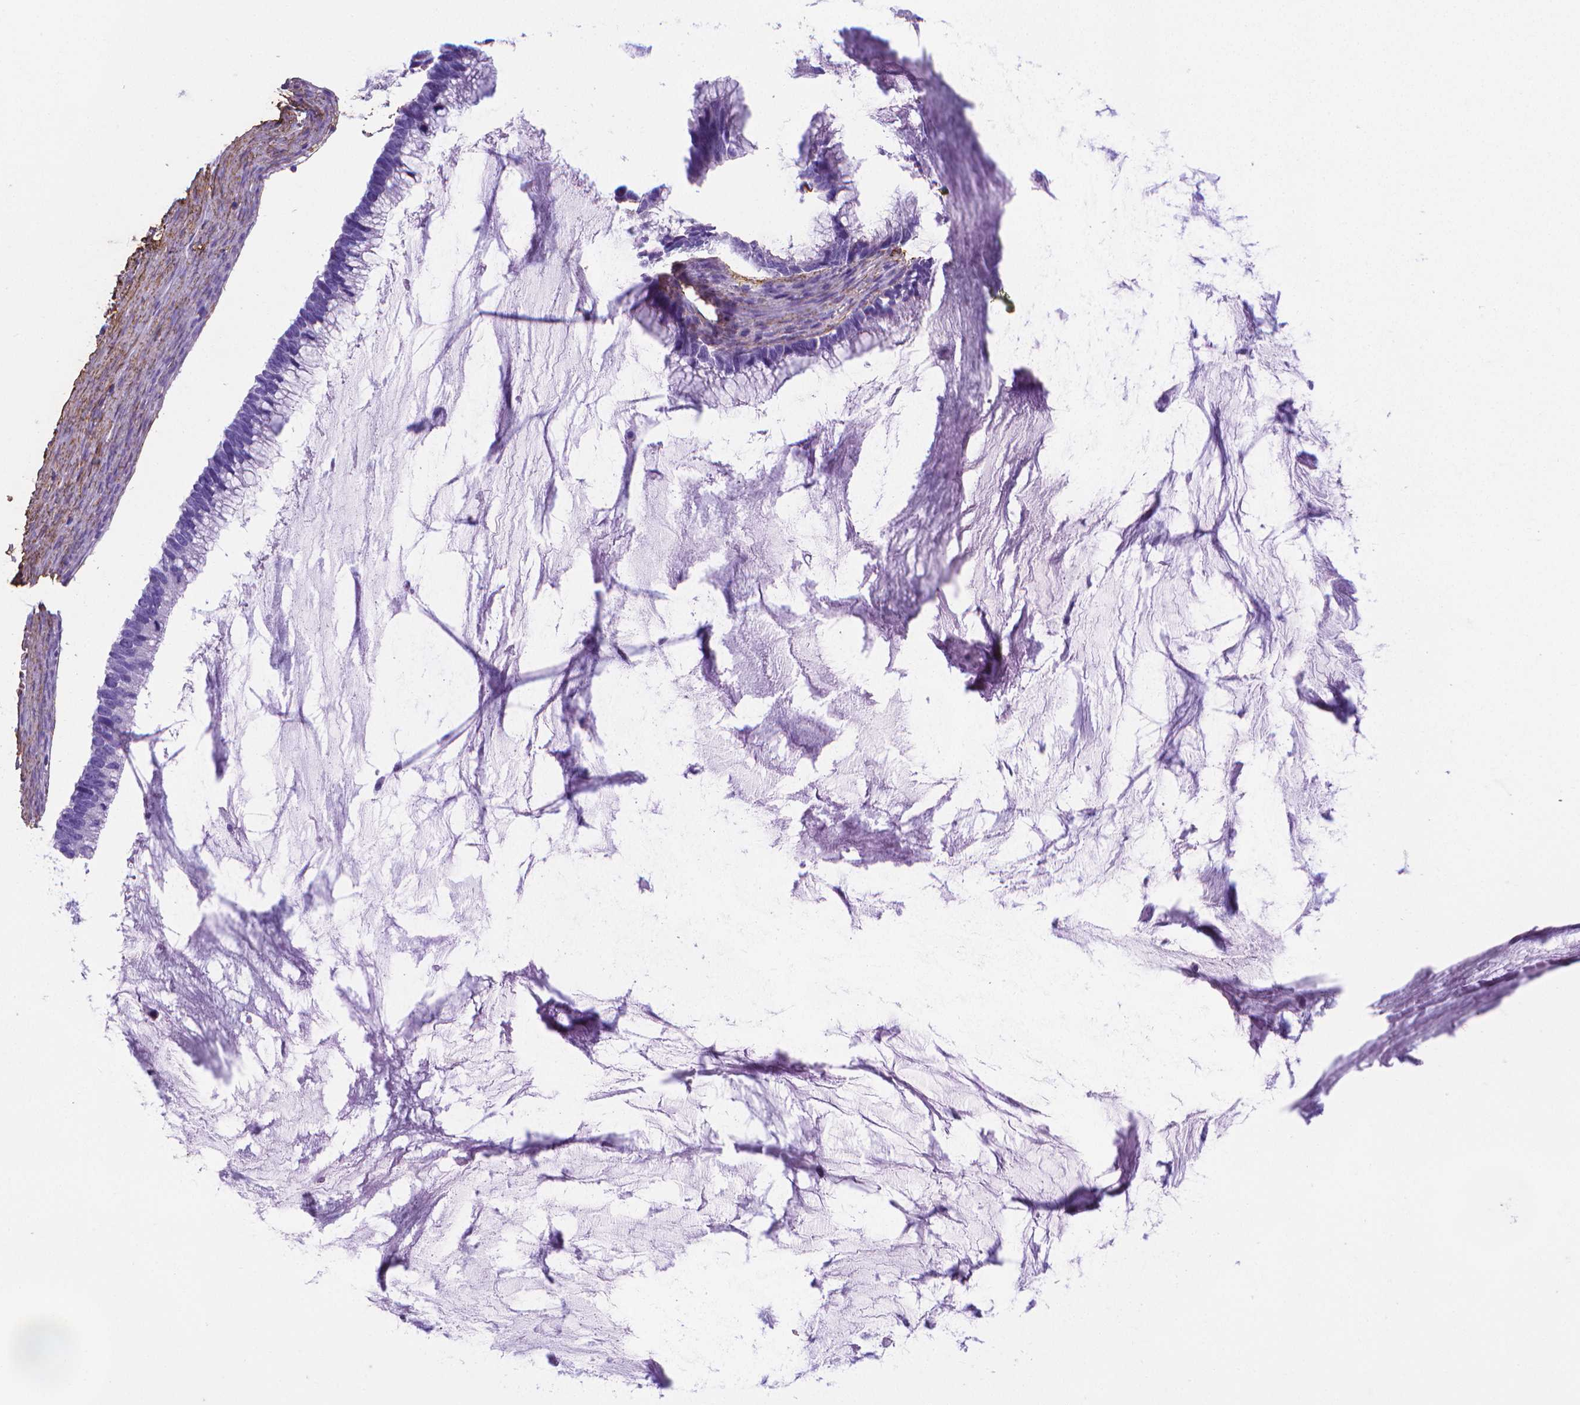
{"staining": {"intensity": "negative", "quantity": "none", "location": "none"}, "tissue": "ovarian cancer", "cell_type": "Tumor cells", "image_type": "cancer", "snomed": [{"axis": "morphology", "description": "Cystadenocarcinoma, mucinous, NOS"}, {"axis": "topography", "description": "Ovary"}], "caption": "A micrograph of human ovarian cancer (mucinous cystadenocarcinoma) is negative for staining in tumor cells.", "gene": "MFAP2", "patient": {"sex": "female", "age": 38}}